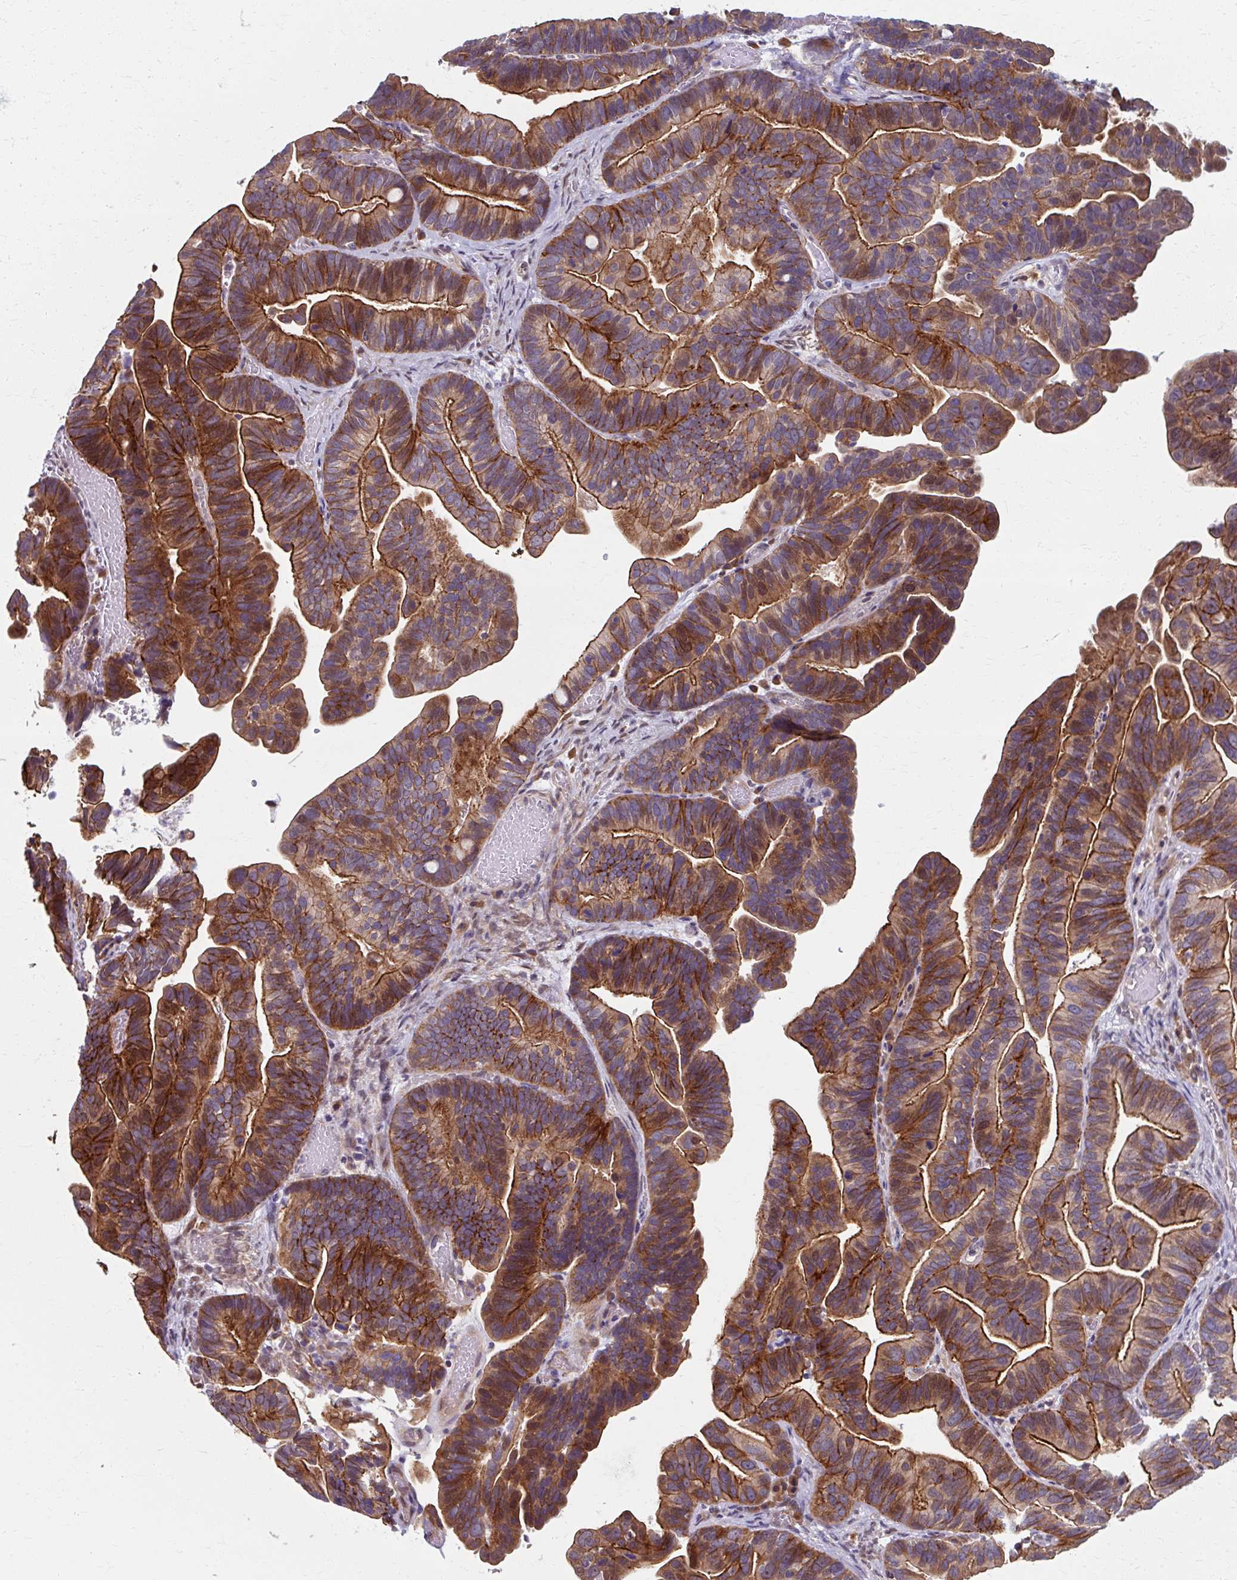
{"staining": {"intensity": "moderate", "quantity": ">75%", "location": "cytoplasmic/membranous"}, "tissue": "ovarian cancer", "cell_type": "Tumor cells", "image_type": "cancer", "snomed": [{"axis": "morphology", "description": "Cystadenocarcinoma, serous, NOS"}, {"axis": "topography", "description": "Ovary"}], "caption": "There is medium levels of moderate cytoplasmic/membranous positivity in tumor cells of ovarian serous cystadenocarcinoma, as demonstrated by immunohistochemical staining (brown color).", "gene": "ZNF555", "patient": {"sex": "female", "age": 56}}